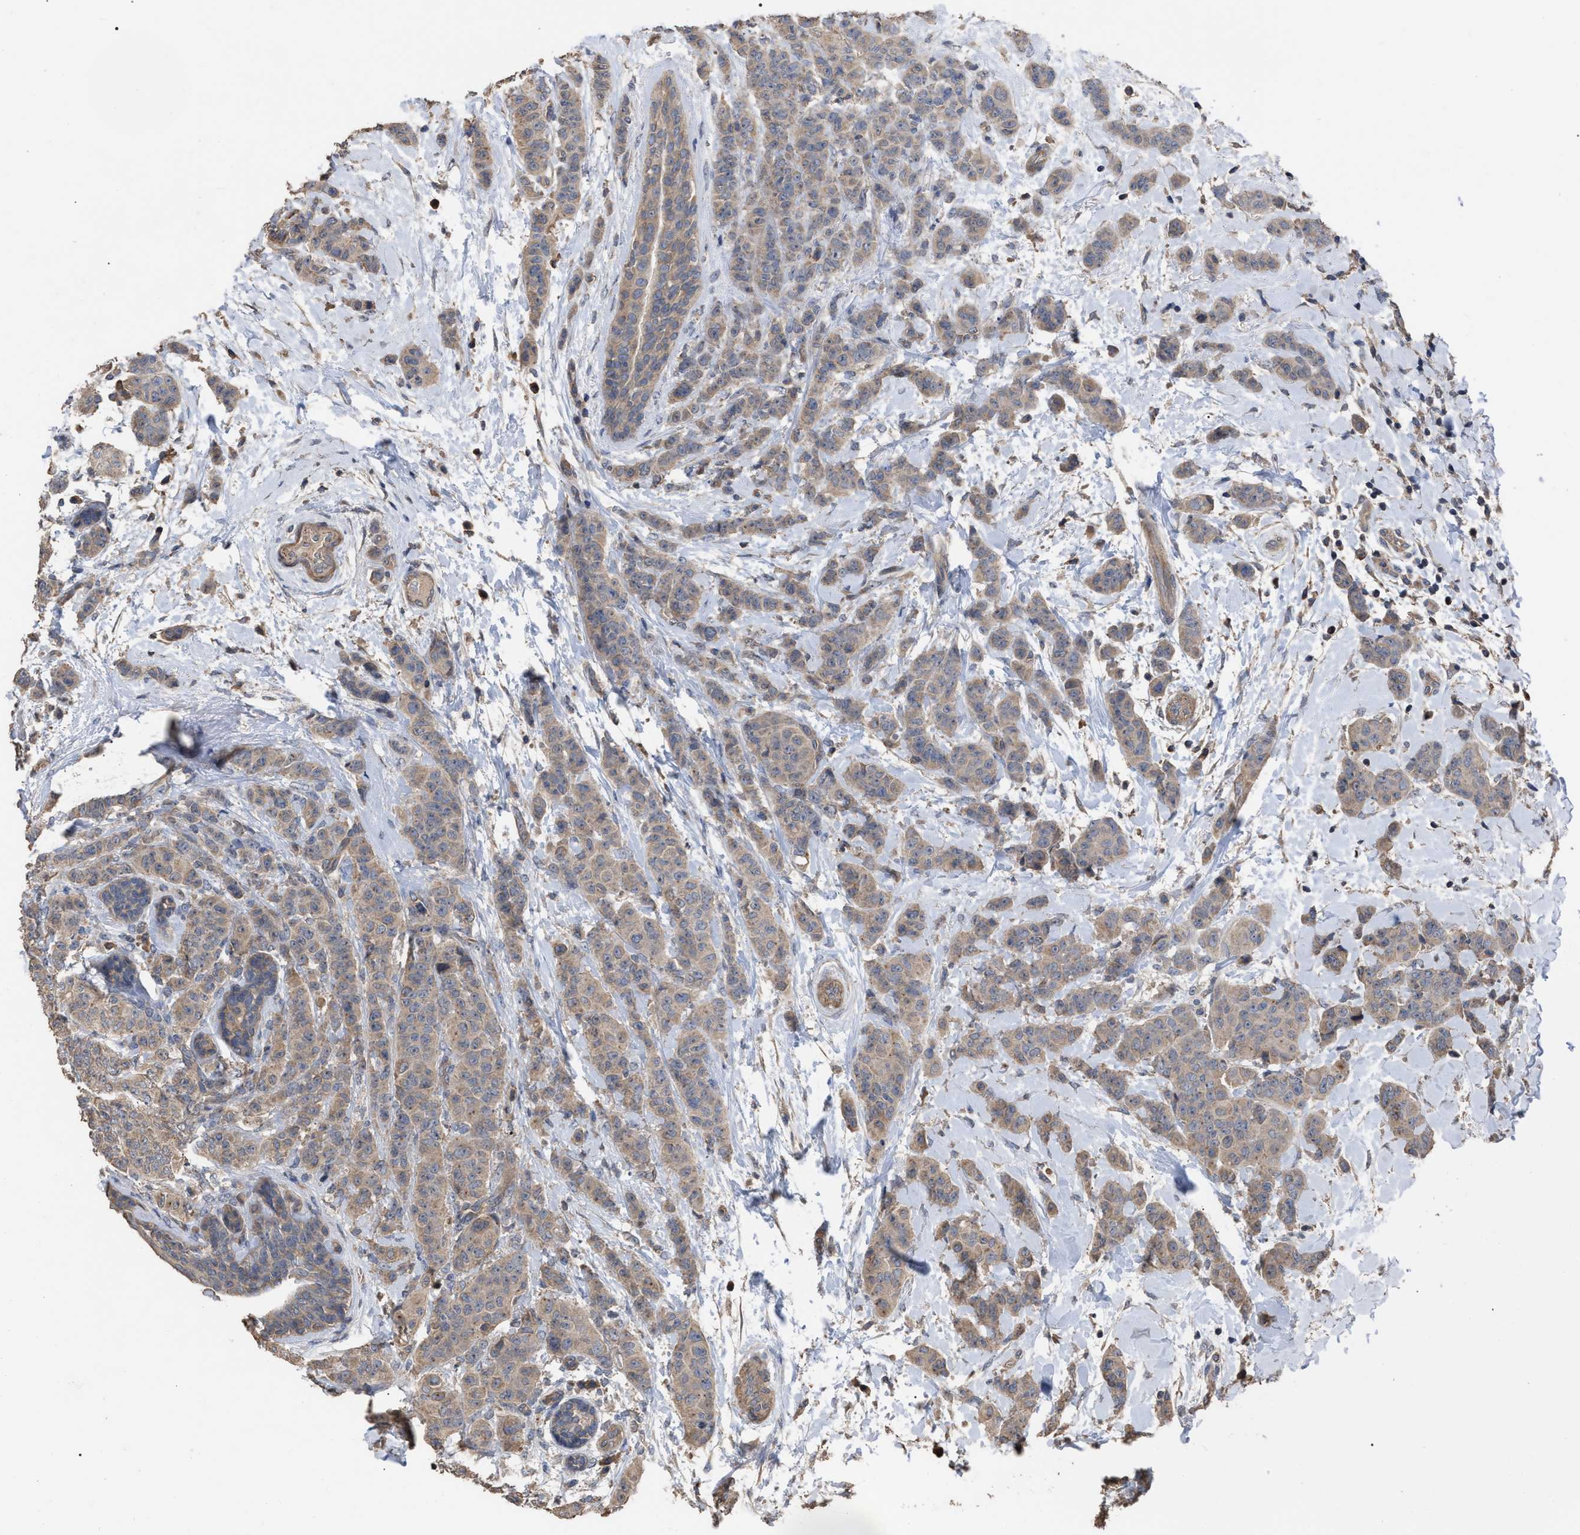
{"staining": {"intensity": "weak", "quantity": ">75%", "location": "cytoplasmic/membranous"}, "tissue": "breast cancer", "cell_type": "Tumor cells", "image_type": "cancer", "snomed": [{"axis": "morphology", "description": "Normal tissue, NOS"}, {"axis": "morphology", "description": "Duct carcinoma"}, {"axis": "topography", "description": "Breast"}], "caption": "Tumor cells exhibit weak cytoplasmic/membranous expression in approximately >75% of cells in breast cancer.", "gene": "BTN2A1", "patient": {"sex": "female", "age": 40}}